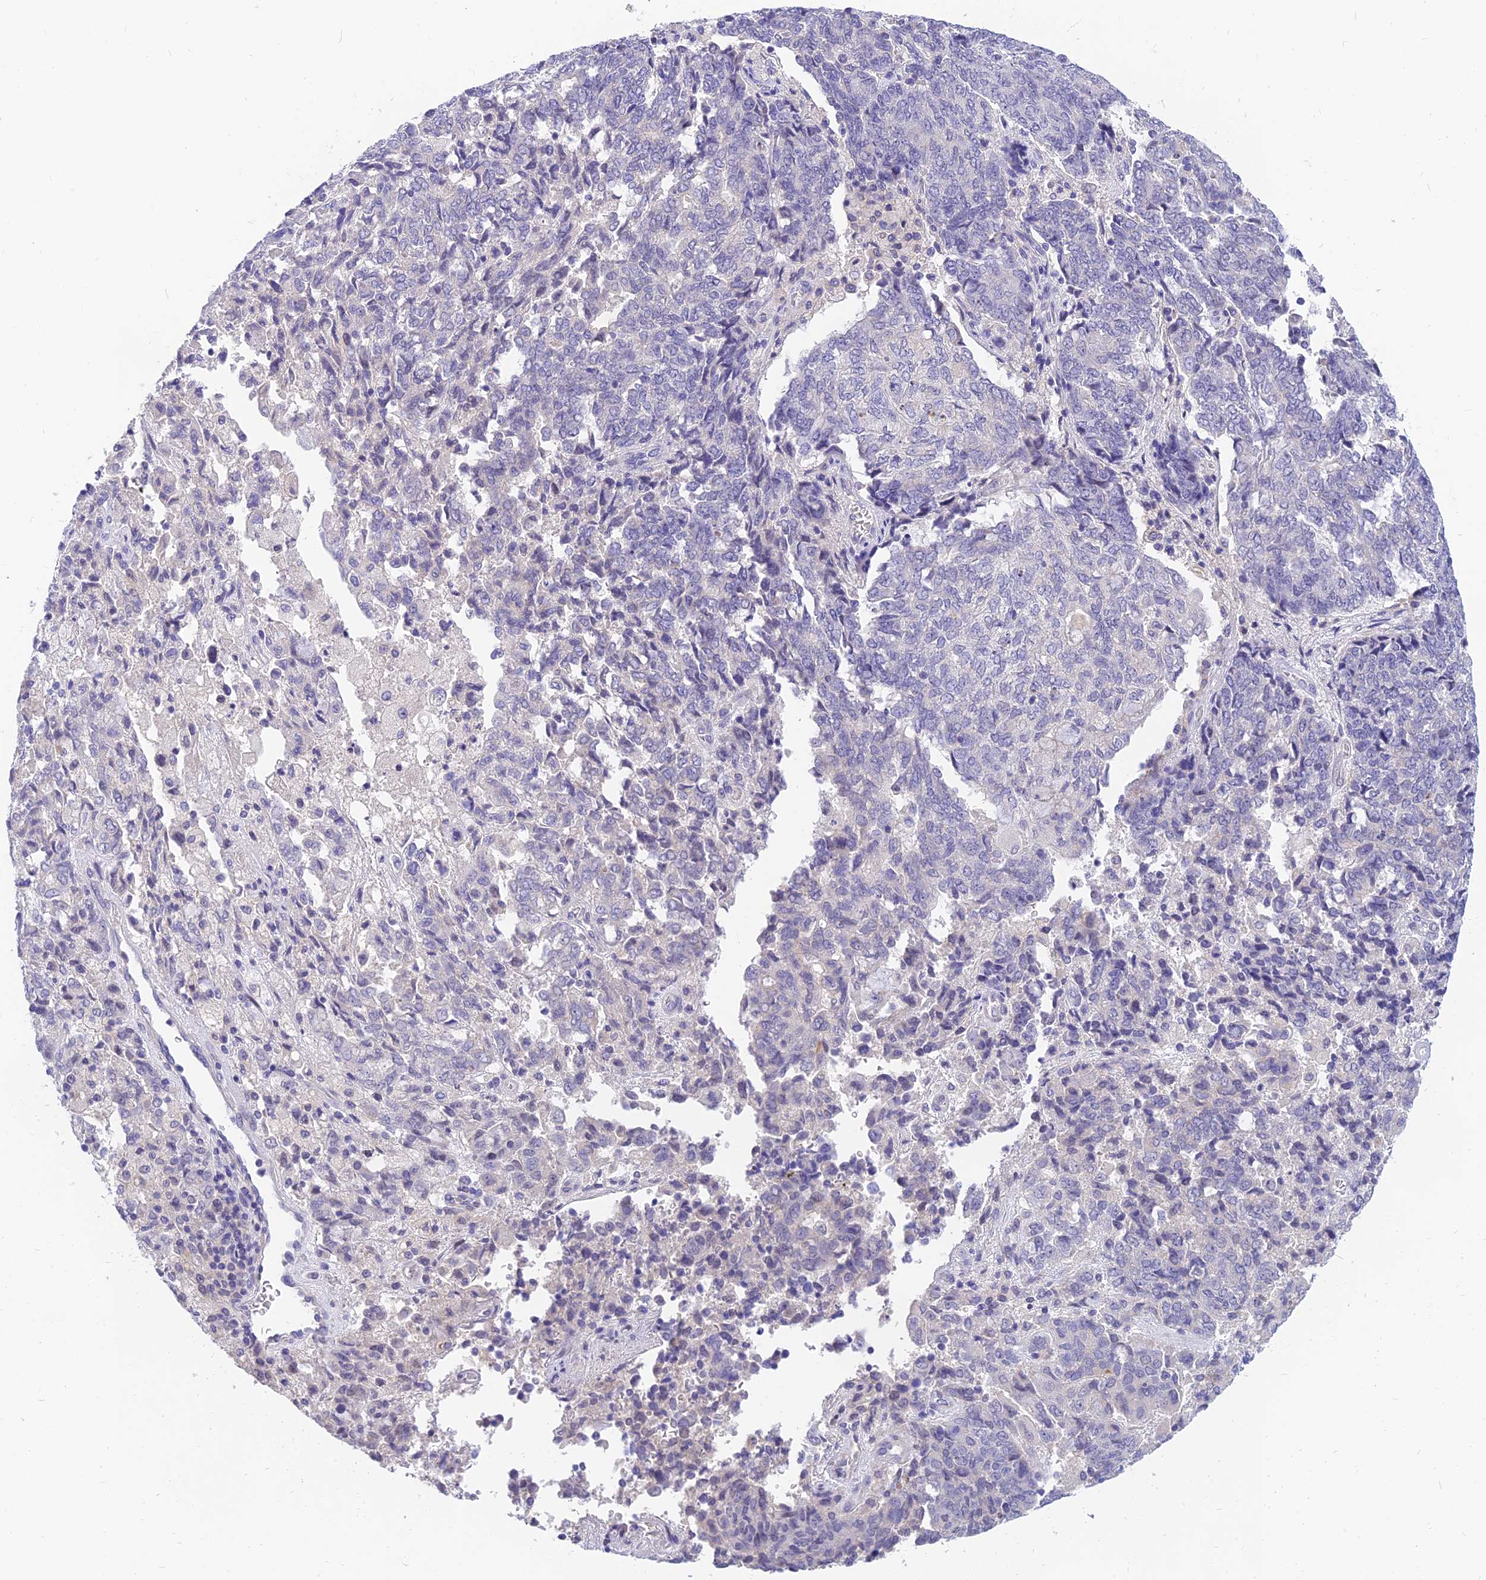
{"staining": {"intensity": "negative", "quantity": "none", "location": "none"}, "tissue": "endometrial cancer", "cell_type": "Tumor cells", "image_type": "cancer", "snomed": [{"axis": "morphology", "description": "Adenocarcinoma, NOS"}, {"axis": "topography", "description": "Endometrium"}], "caption": "Tumor cells show no significant protein positivity in endometrial cancer (adenocarcinoma).", "gene": "TMEM161B", "patient": {"sex": "female", "age": 80}}